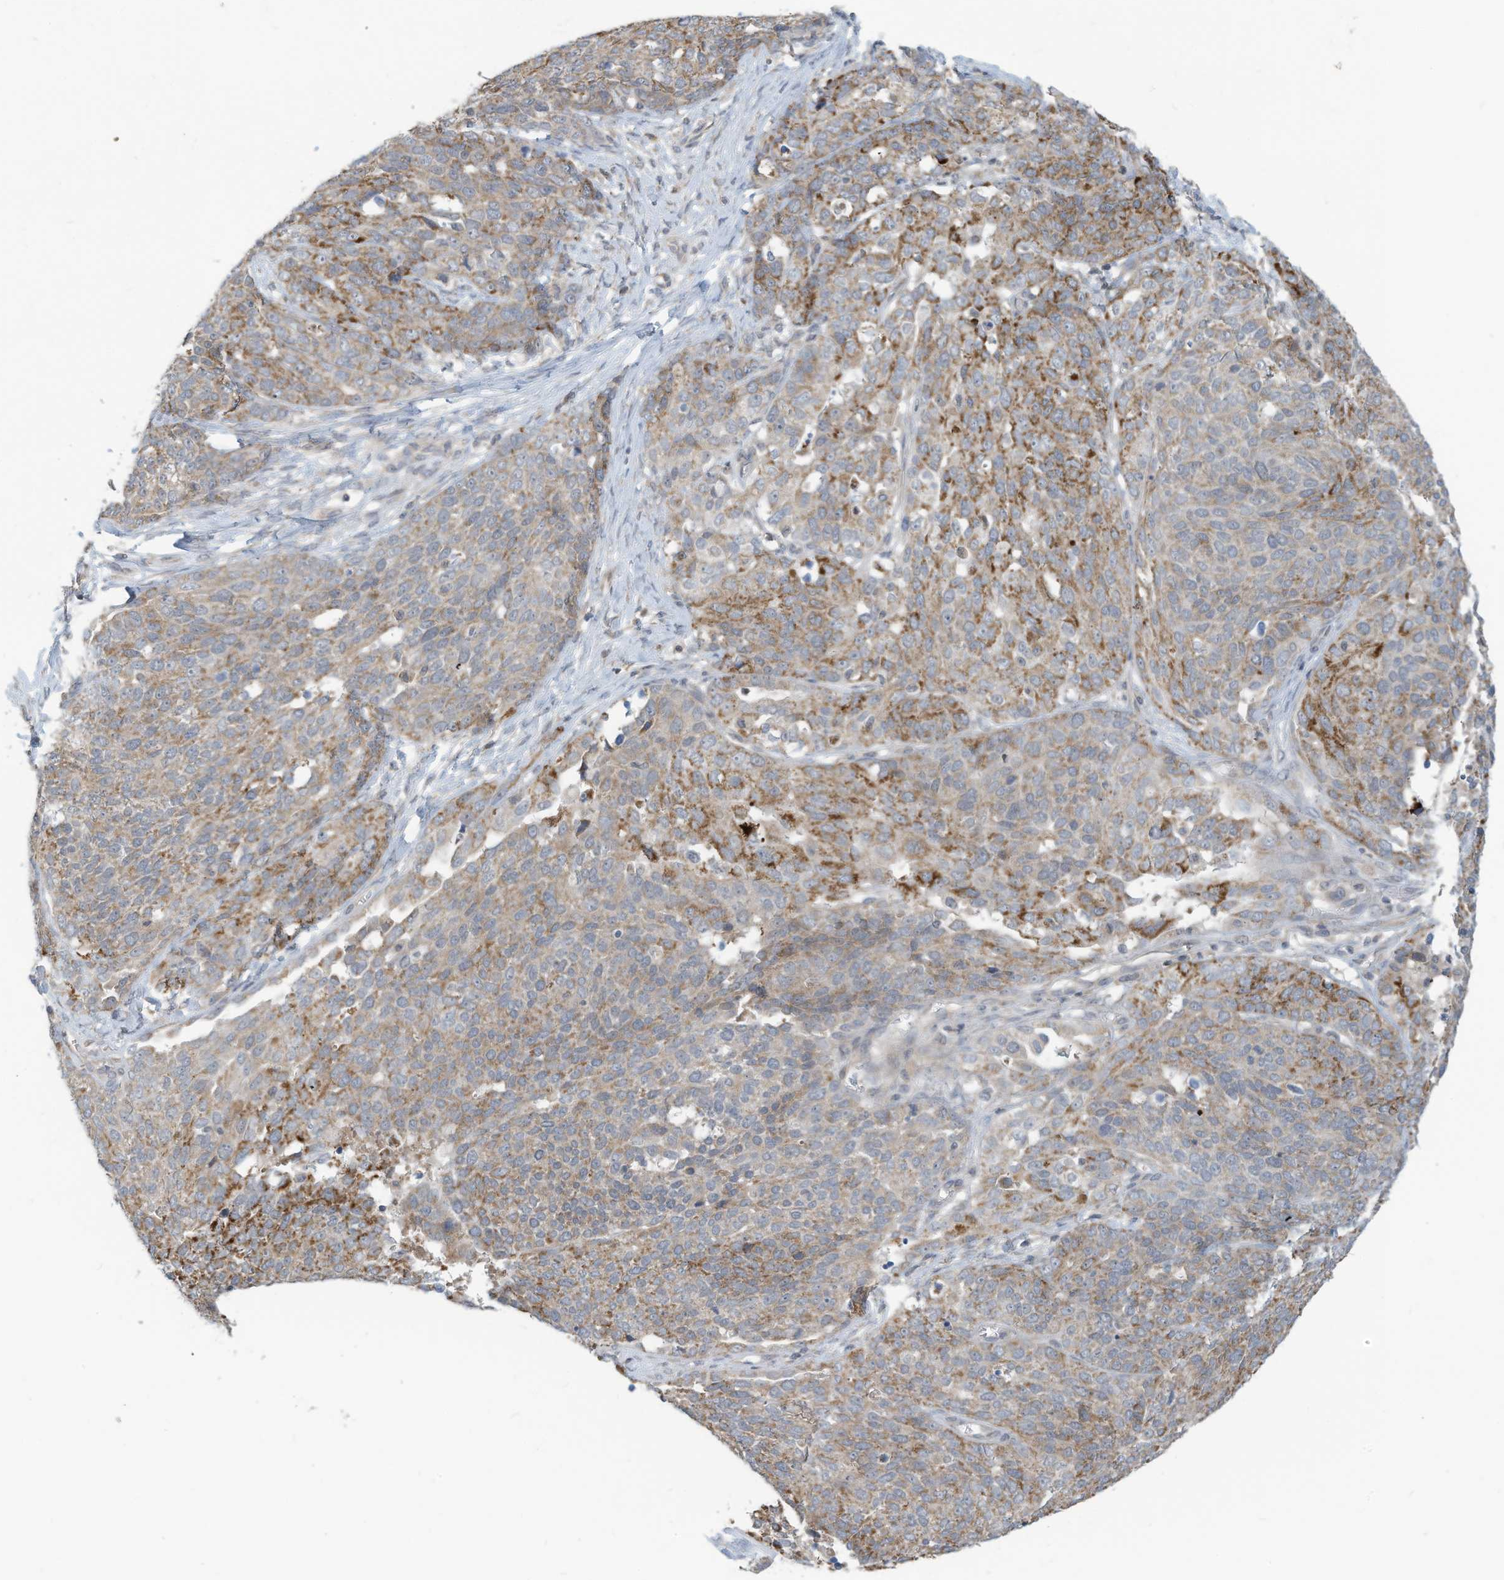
{"staining": {"intensity": "moderate", "quantity": "25%-75%", "location": "cytoplasmic/membranous"}, "tissue": "ovarian cancer", "cell_type": "Tumor cells", "image_type": "cancer", "snomed": [{"axis": "morphology", "description": "Cystadenocarcinoma, serous, NOS"}, {"axis": "topography", "description": "Ovary"}], "caption": "A brown stain shows moderate cytoplasmic/membranous positivity of a protein in serous cystadenocarcinoma (ovarian) tumor cells.", "gene": "SCGB1D2", "patient": {"sex": "female", "age": 44}}